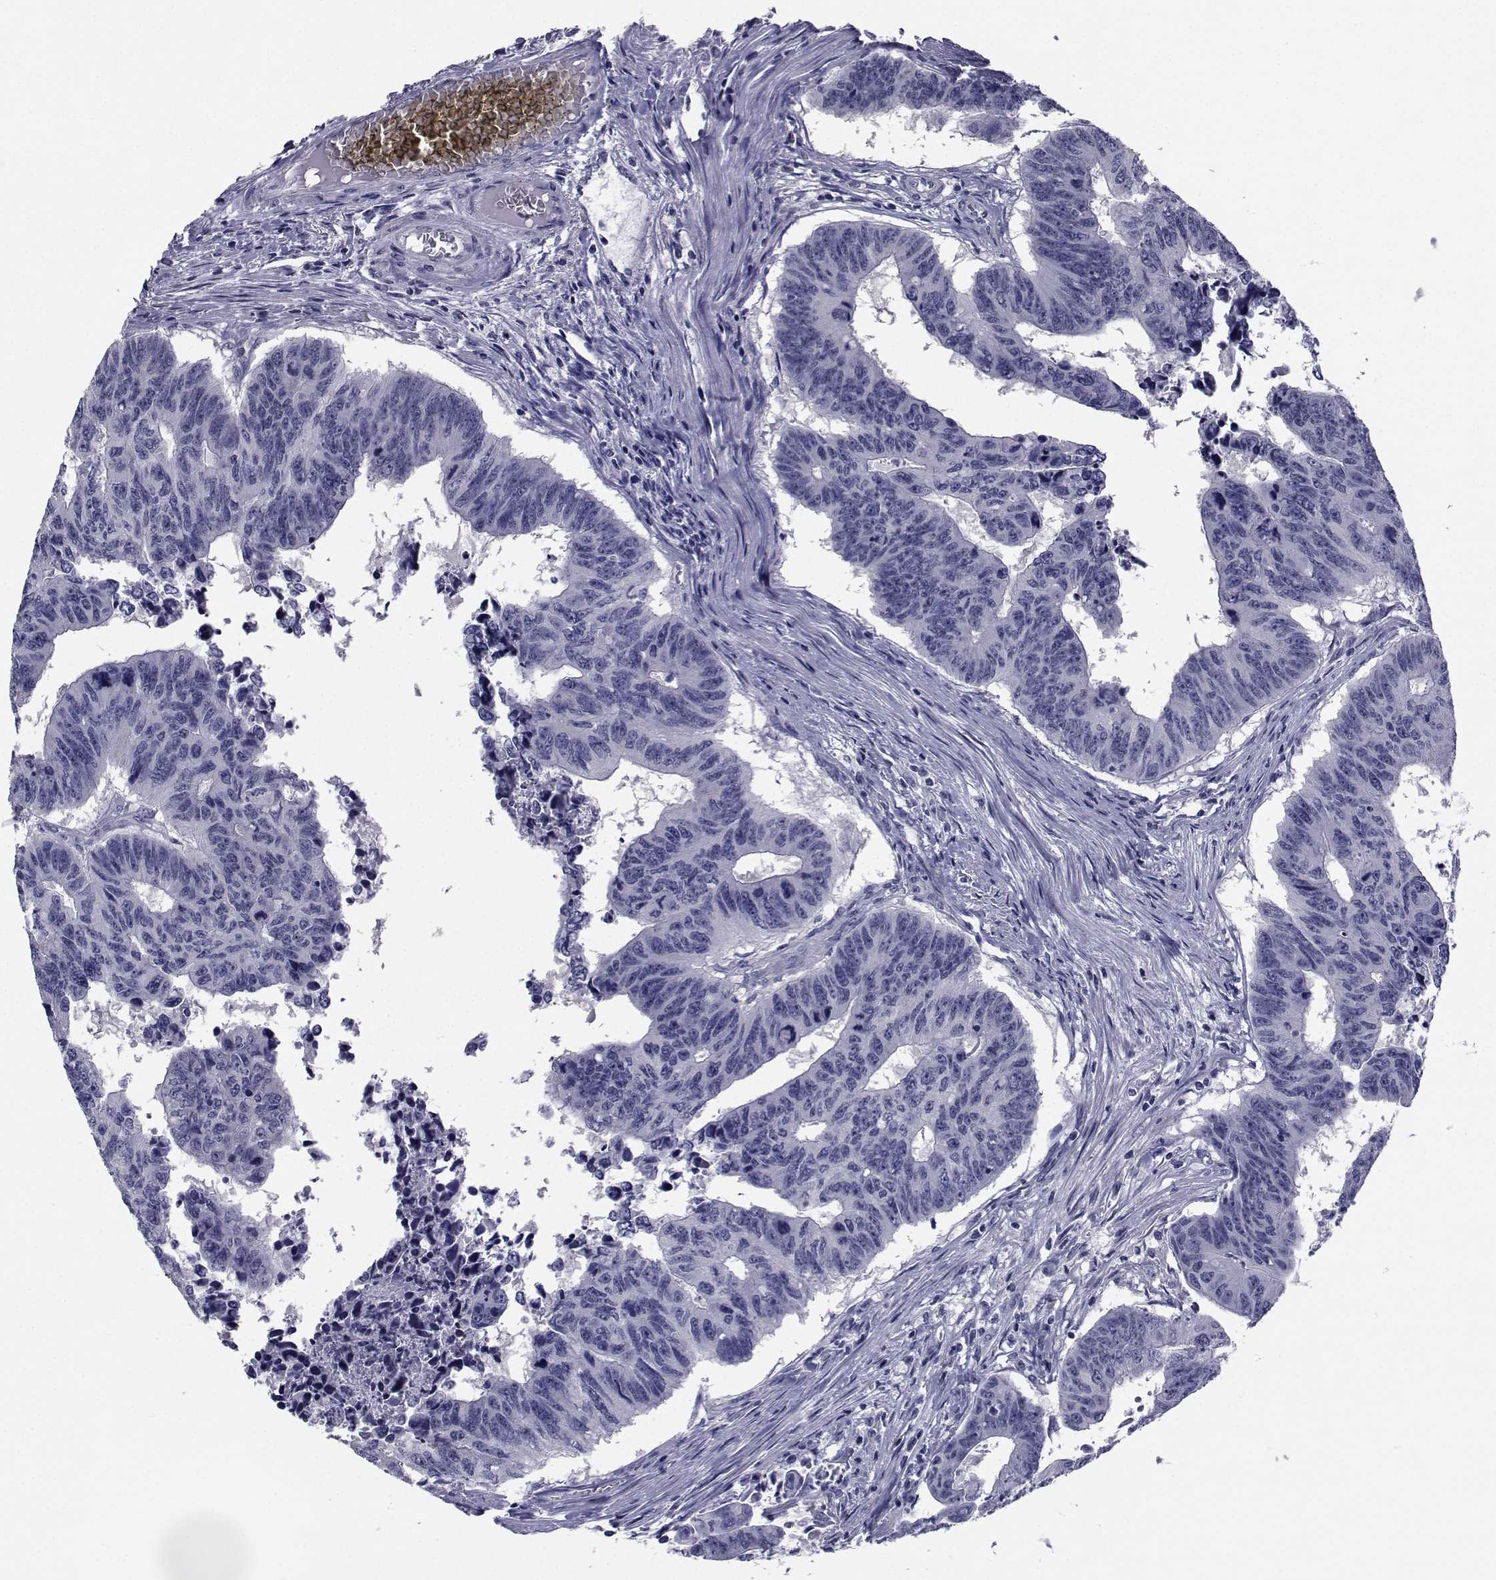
{"staining": {"intensity": "negative", "quantity": "none", "location": "none"}, "tissue": "colorectal cancer", "cell_type": "Tumor cells", "image_type": "cancer", "snomed": [{"axis": "morphology", "description": "Adenocarcinoma, NOS"}, {"axis": "topography", "description": "Rectum"}], "caption": "This is an immunohistochemistry histopathology image of colorectal cancer. There is no positivity in tumor cells.", "gene": "CHRNA1", "patient": {"sex": "female", "age": 85}}